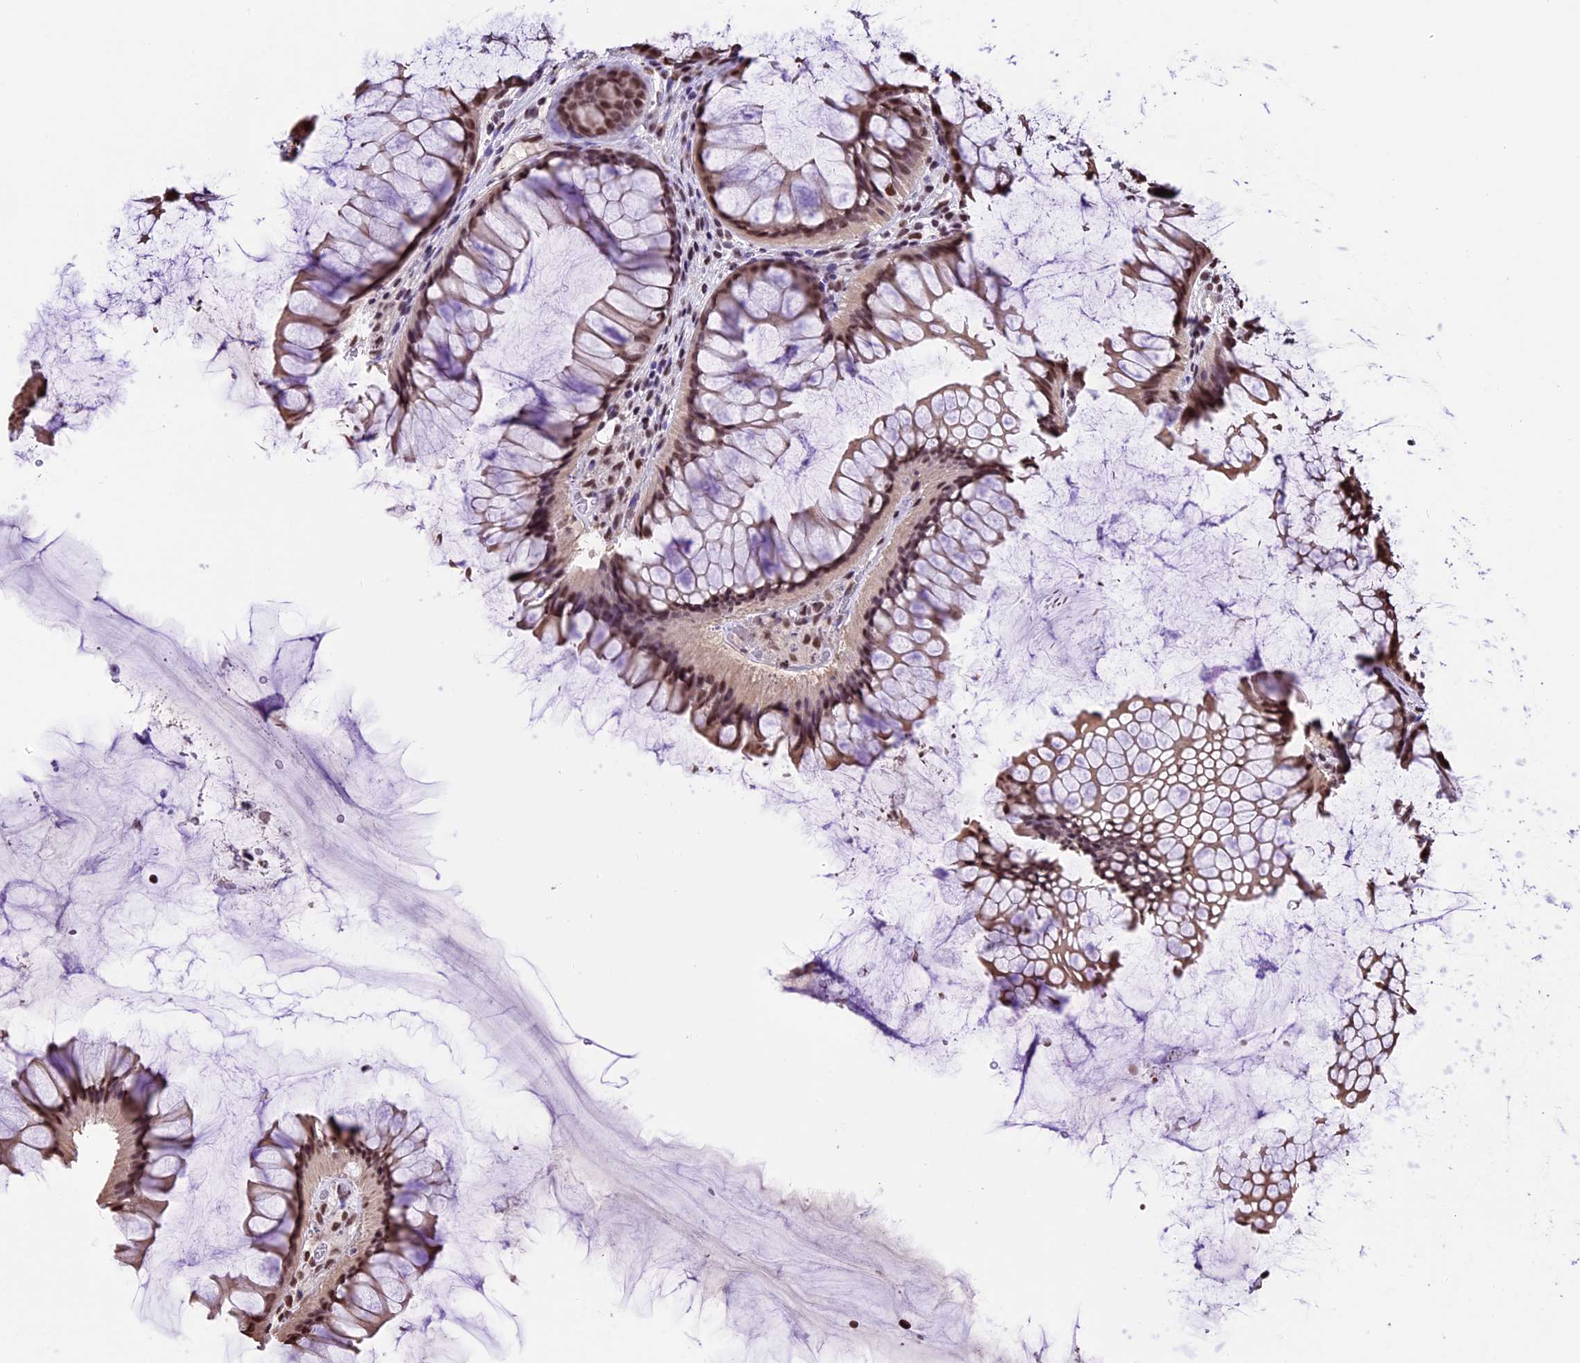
{"staining": {"intensity": "moderate", "quantity": ">75%", "location": "nuclear"}, "tissue": "colon", "cell_type": "Endothelial cells", "image_type": "normal", "snomed": [{"axis": "morphology", "description": "Normal tissue, NOS"}, {"axis": "topography", "description": "Colon"}], "caption": "Immunohistochemistry of normal human colon exhibits medium levels of moderate nuclear staining in about >75% of endothelial cells.", "gene": "POLR3E", "patient": {"sex": "female", "age": 82}}